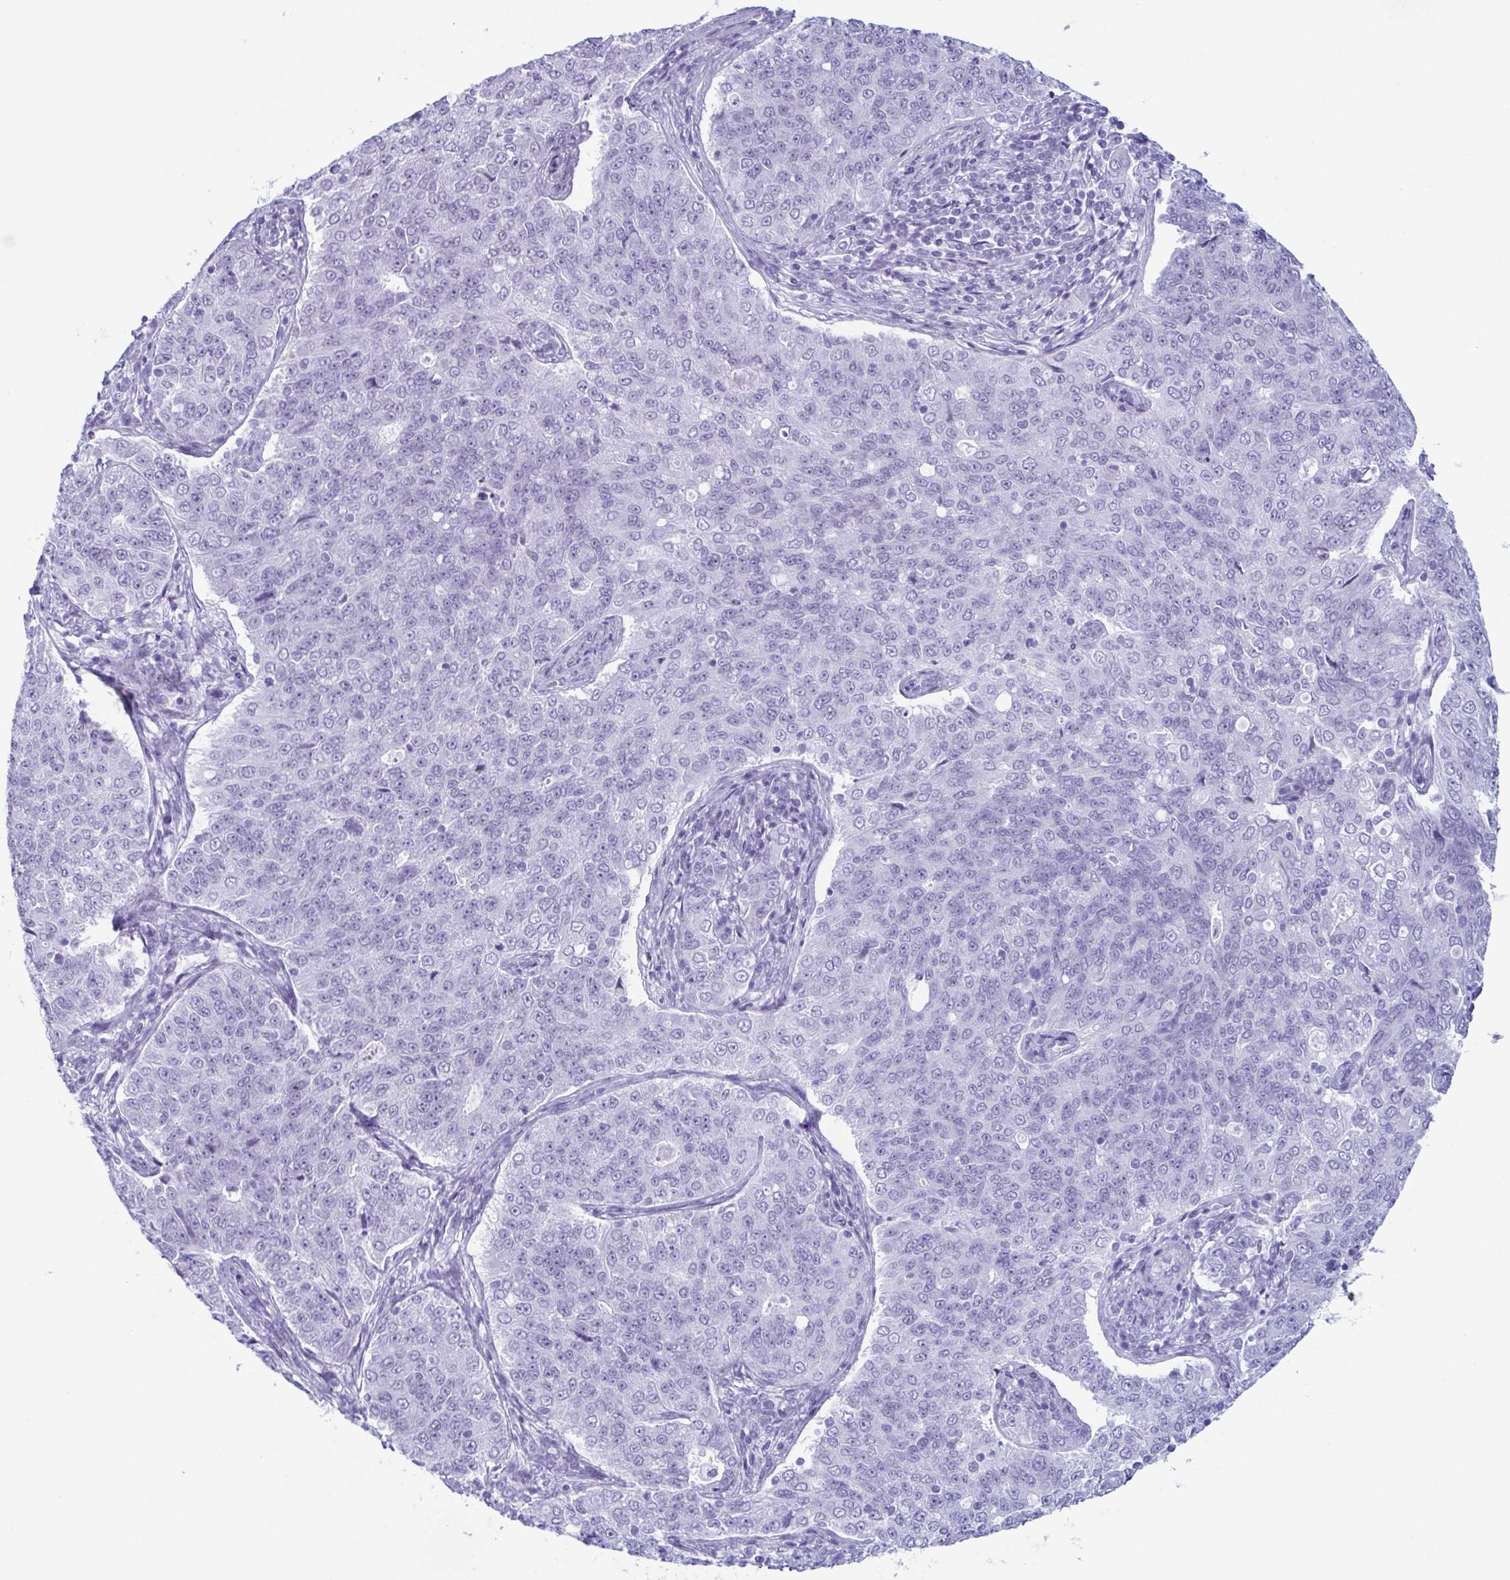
{"staining": {"intensity": "negative", "quantity": "none", "location": "none"}, "tissue": "endometrial cancer", "cell_type": "Tumor cells", "image_type": "cancer", "snomed": [{"axis": "morphology", "description": "Adenocarcinoma, NOS"}, {"axis": "topography", "description": "Endometrium"}], "caption": "An IHC photomicrograph of endometrial cancer (adenocarcinoma) is shown. There is no staining in tumor cells of endometrial cancer (adenocarcinoma).", "gene": "ENKUR", "patient": {"sex": "female", "age": 43}}